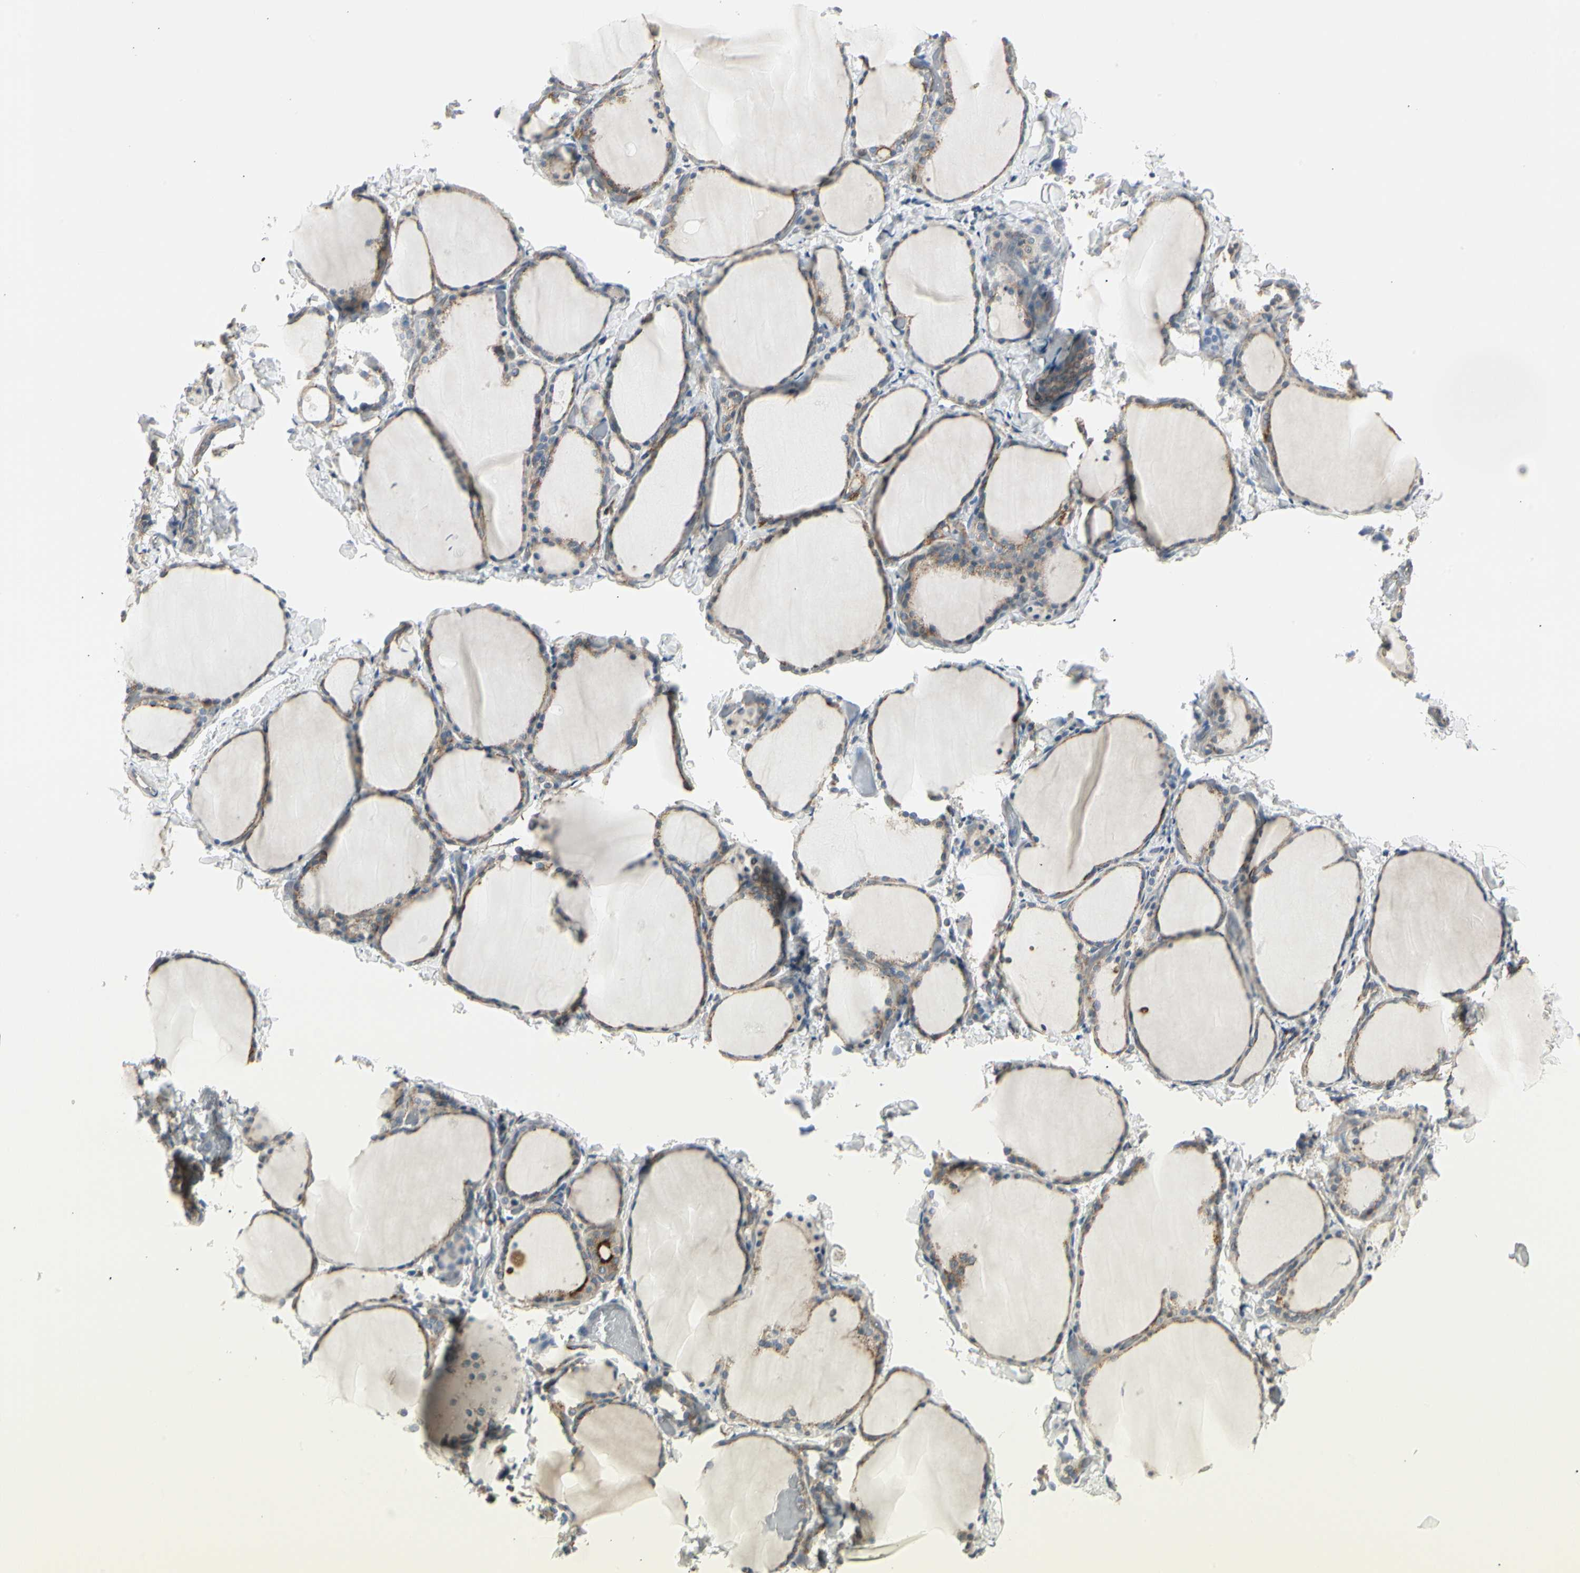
{"staining": {"intensity": "moderate", "quantity": ">75%", "location": "cytoplasmic/membranous"}, "tissue": "thyroid gland", "cell_type": "Glandular cells", "image_type": "normal", "snomed": [{"axis": "morphology", "description": "Normal tissue, NOS"}, {"axis": "morphology", "description": "Papillary adenocarcinoma, NOS"}, {"axis": "topography", "description": "Thyroid gland"}], "caption": "Immunohistochemistry of normal human thyroid gland demonstrates medium levels of moderate cytoplasmic/membranous positivity in approximately >75% of glandular cells. (Stains: DAB (3,3'-diaminobenzidine) in brown, nuclei in blue, Microscopy: brightfield microscopy at high magnification).", "gene": "ATP6V1B2", "patient": {"sex": "female", "age": 30}}